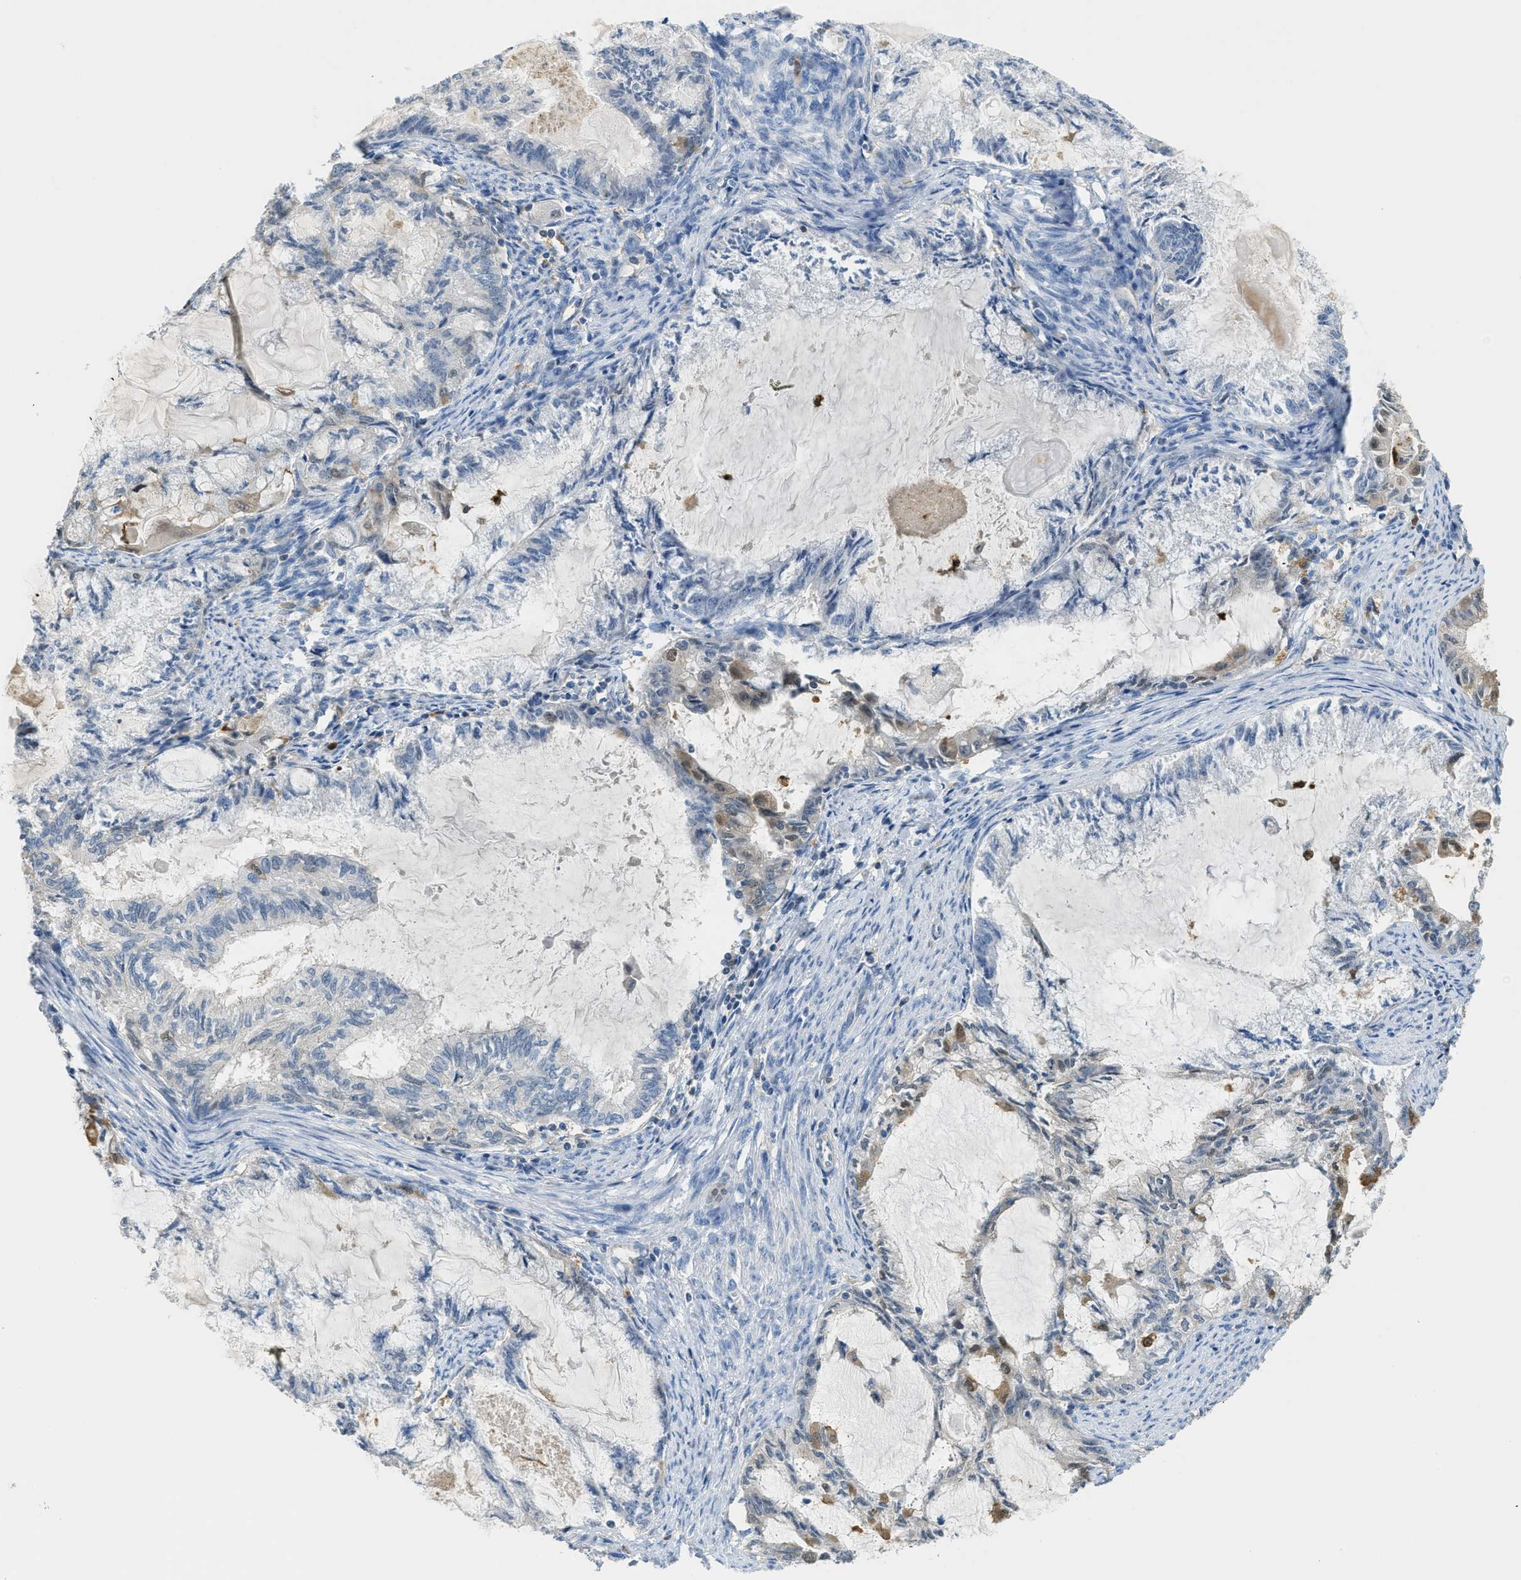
{"staining": {"intensity": "negative", "quantity": "none", "location": "none"}, "tissue": "endometrial cancer", "cell_type": "Tumor cells", "image_type": "cancer", "snomed": [{"axis": "morphology", "description": "Adenocarcinoma, NOS"}, {"axis": "topography", "description": "Endometrium"}], "caption": "Human endometrial cancer (adenocarcinoma) stained for a protein using IHC demonstrates no positivity in tumor cells.", "gene": "SERPINB1", "patient": {"sex": "female", "age": 86}}